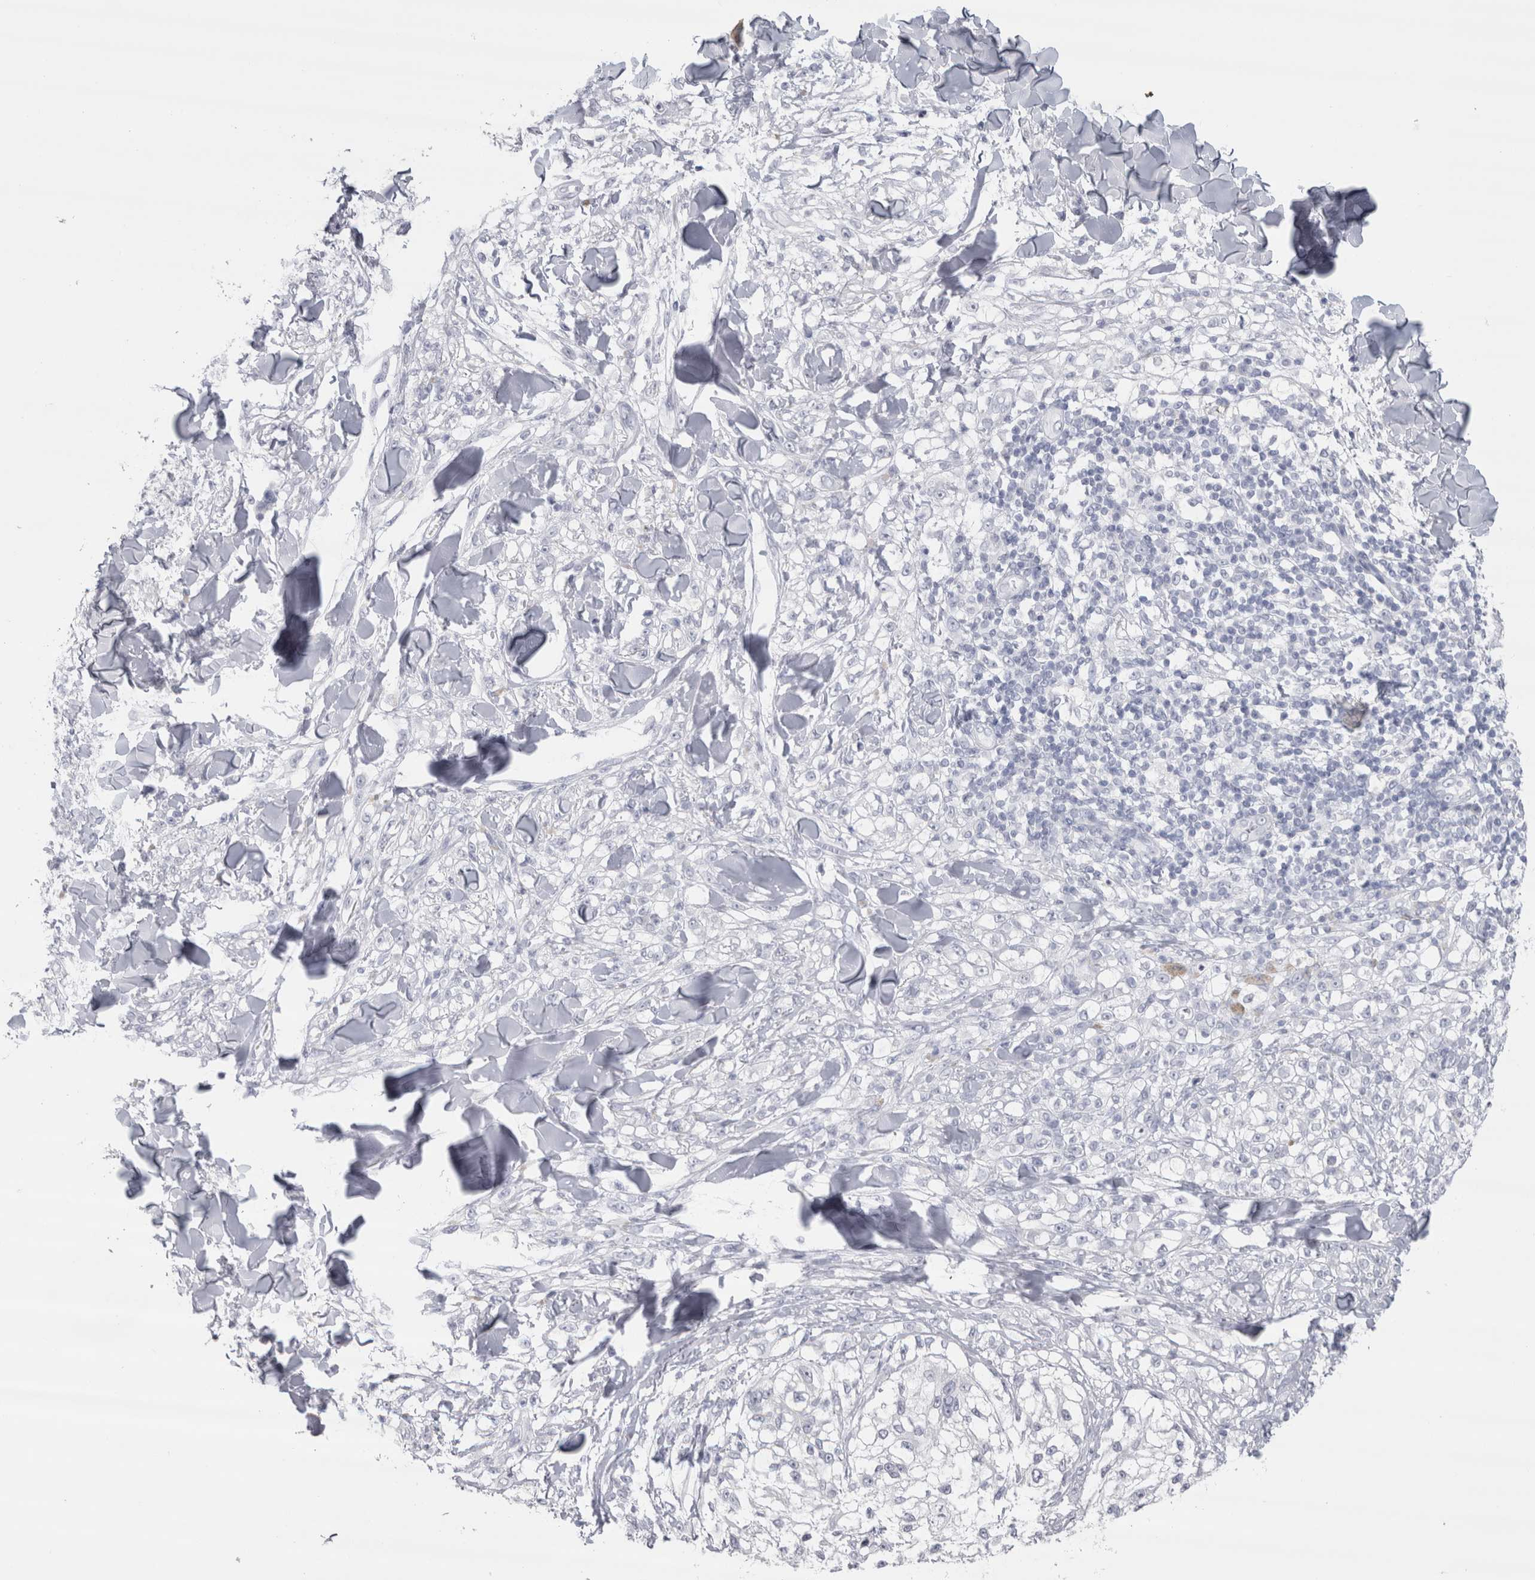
{"staining": {"intensity": "negative", "quantity": "none", "location": "none"}, "tissue": "melanoma", "cell_type": "Tumor cells", "image_type": "cancer", "snomed": [{"axis": "morphology", "description": "Malignant melanoma, NOS"}, {"axis": "topography", "description": "Skin of head"}], "caption": "DAB immunohistochemical staining of malignant melanoma exhibits no significant expression in tumor cells.", "gene": "CDH17", "patient": {"sex": "male", "age": 83}}